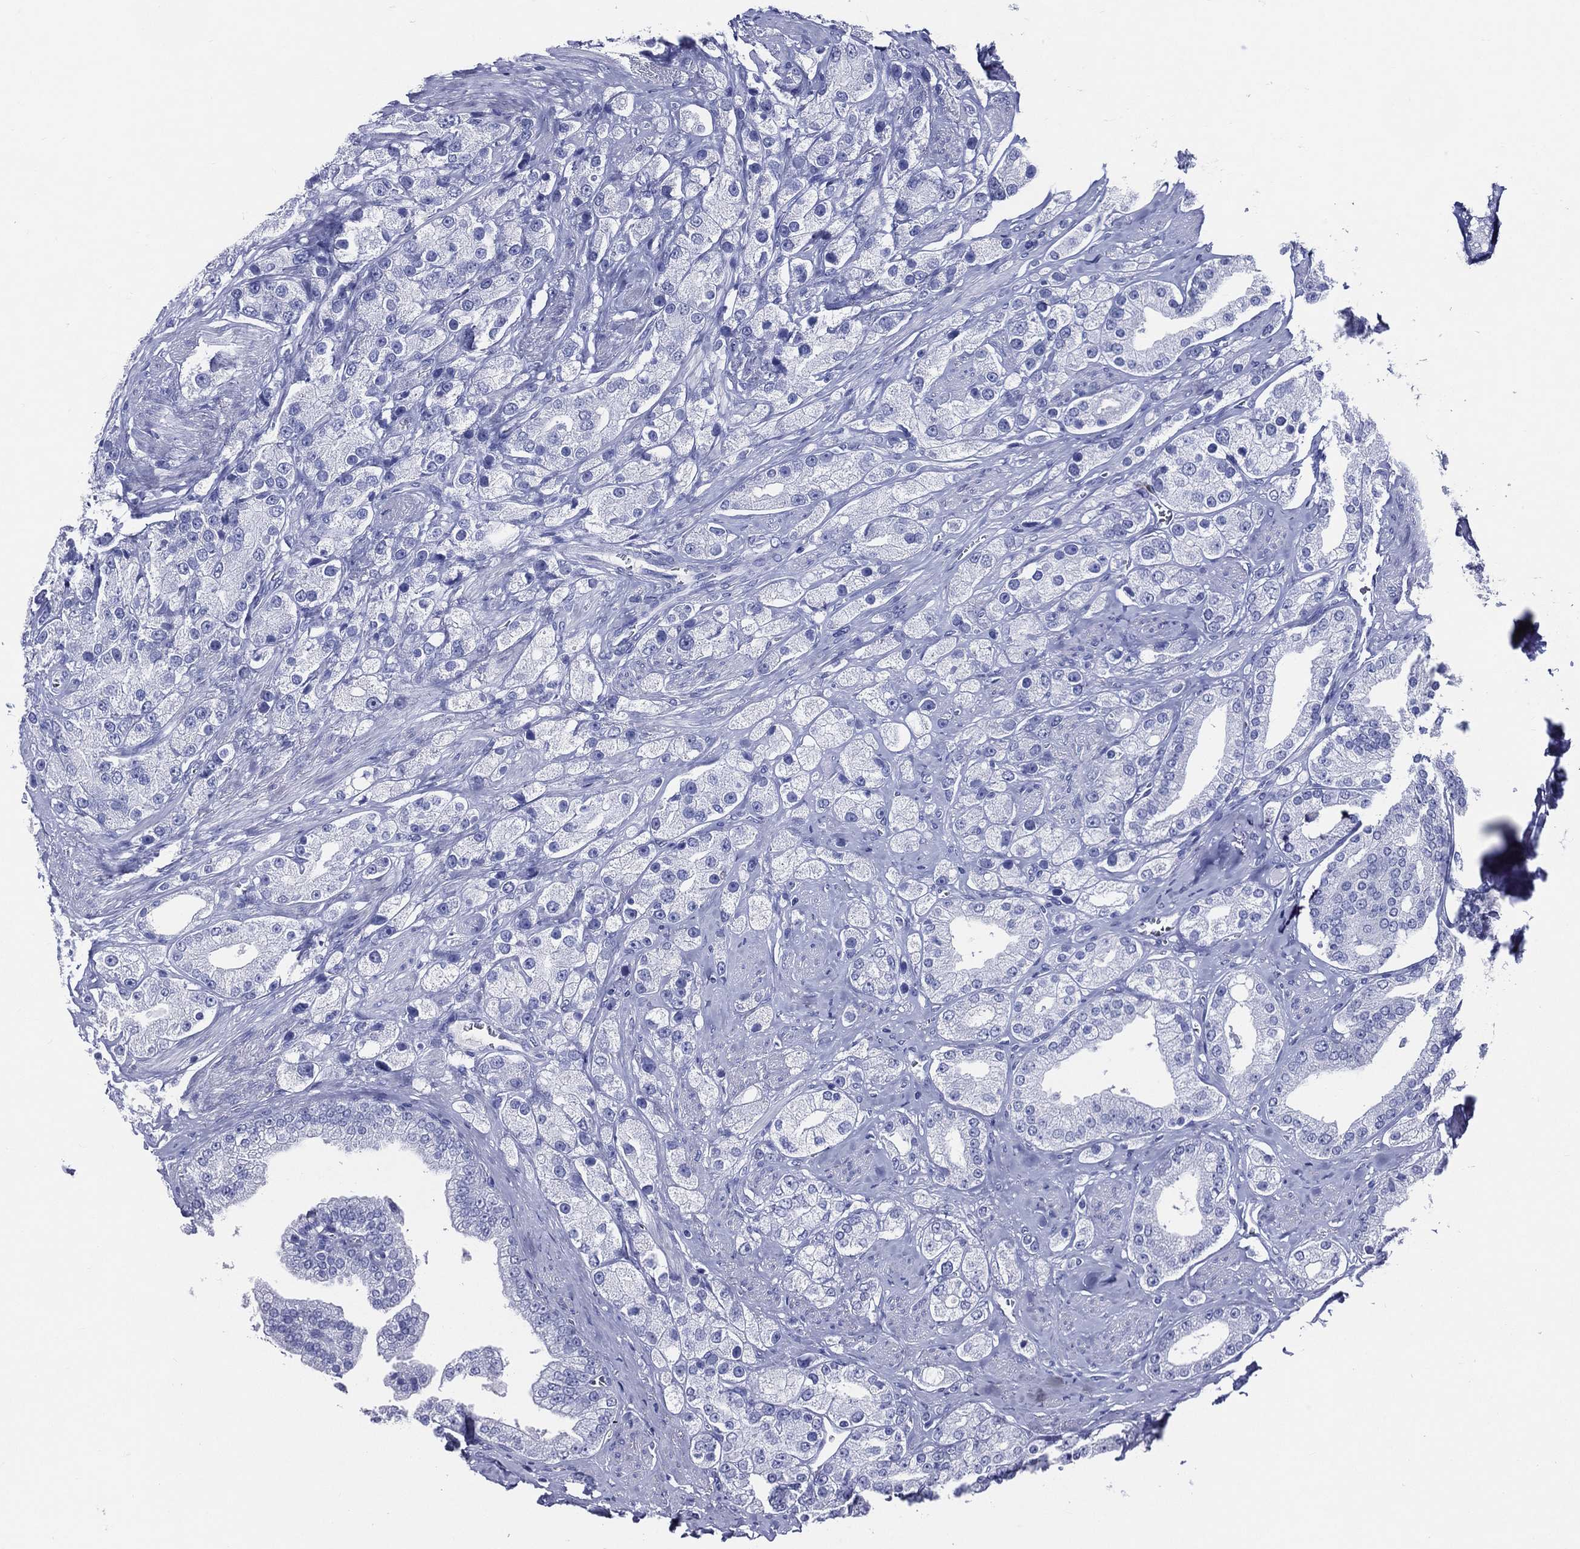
{"staining": {"intensity": "negative", "quantity": "none", "location": "none"}, "tissue": "prostate cancer", "cell_type": "Tumor cells", "image_type": "cancer", "snomed": [{"axis": "morphology", "description": "Adenocarcinoma, NOS"}, {"axis": "topography", "description": "Prostate and seminal vesicle, NOS"}, {"axis": "topography", "description": "Prostate"}], "caption": "Protein analysis of adenocarcinoma (prostate) displays no significant expression in tumor cells.", "gene": "ACE2", "patient": {"sex": "male", "age": 67}}